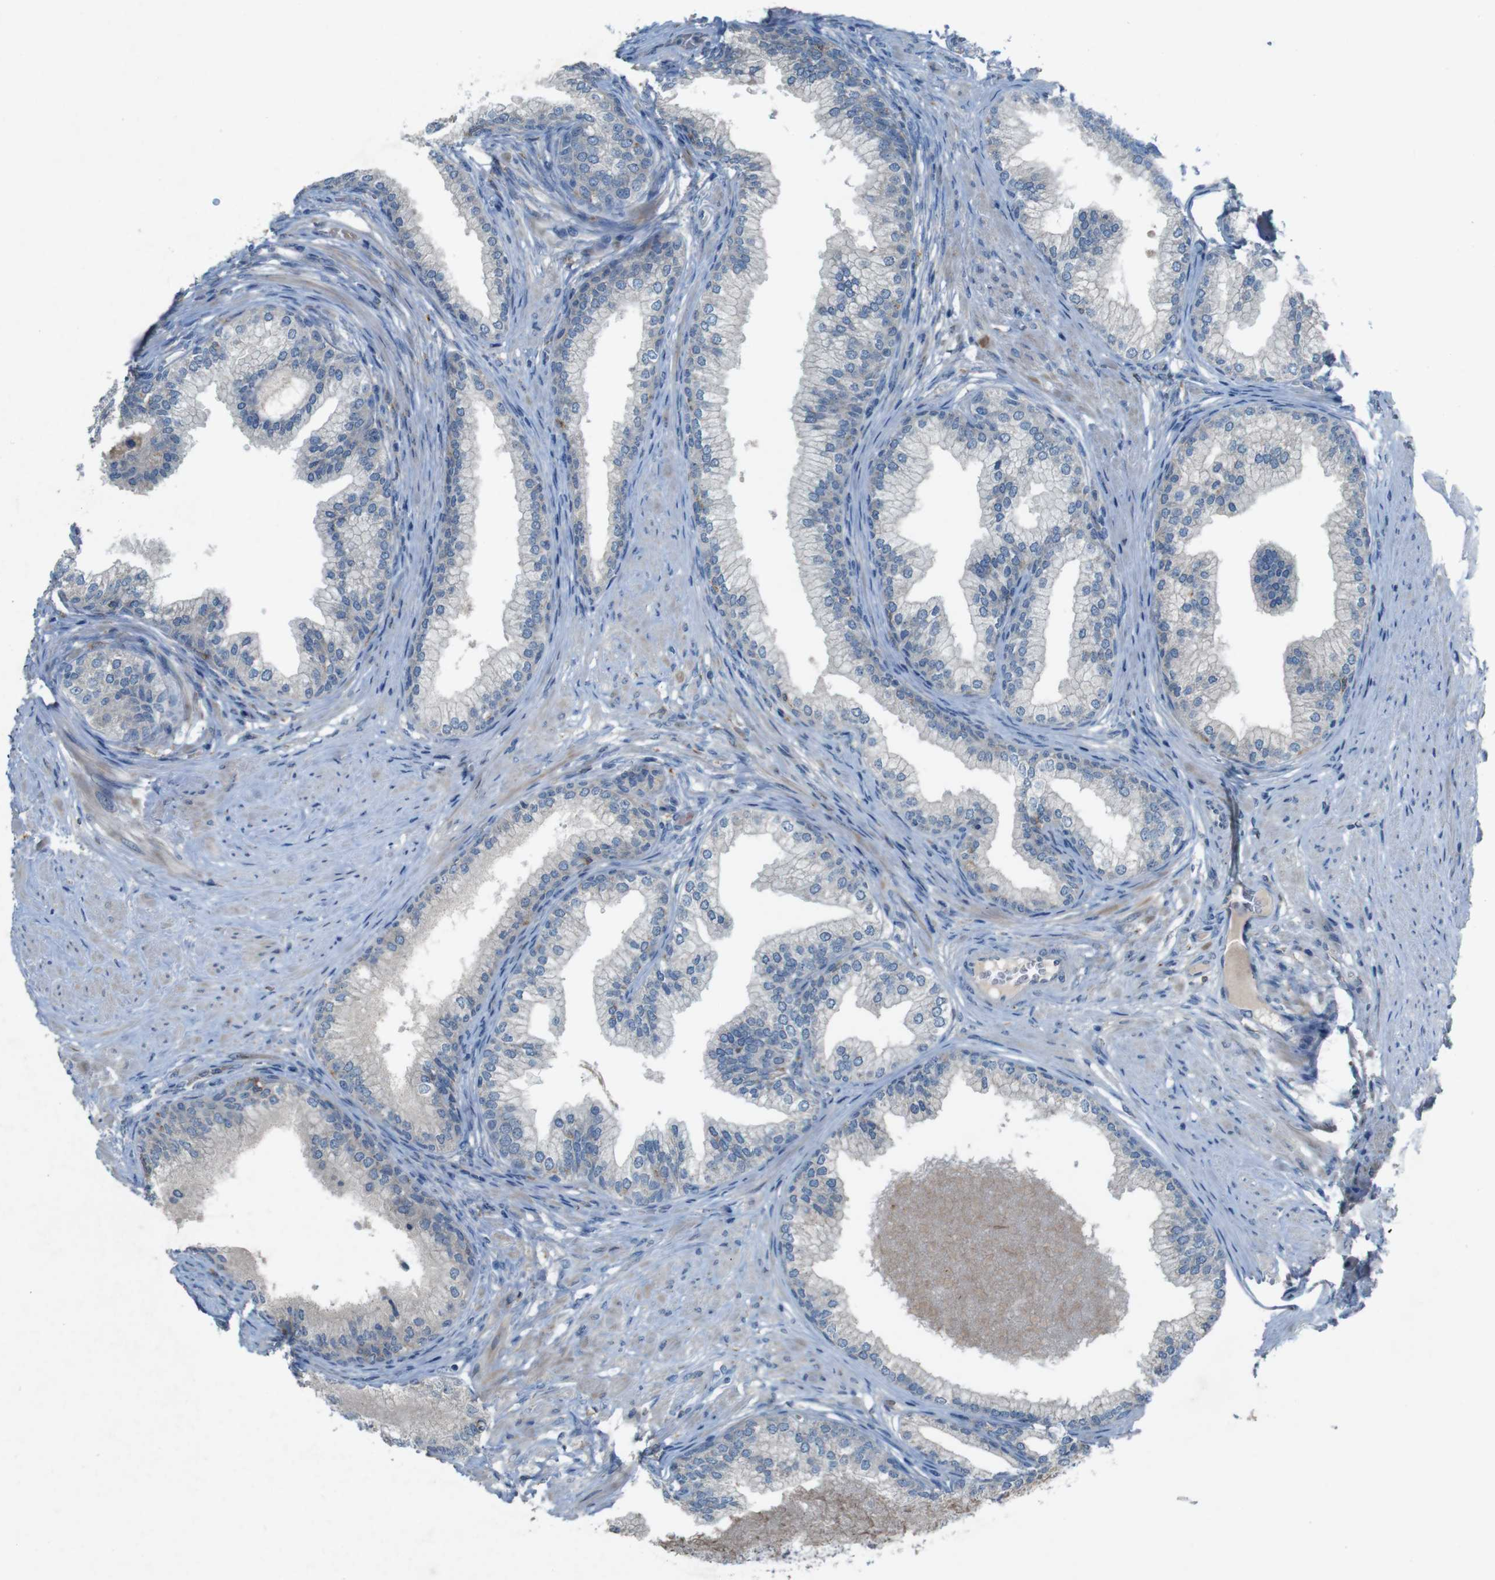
{"staining": {"intensity": "weak", "quantity": "<25%", "location": "cytoplasmic/membranous"}, "tissue": "prostate", "cell_type": "Glandular cells", "image_type": "normal", "snomed": [{"axis": "morphology", "description": "Normal tissue, NOS"}, {"axis": "morphology", "description": "Urothelial carcinoma, Low grade"}, {"axis": "topography", "description": "Urinary bladder"}, {"axis": "topography", "description": "Prostate"}], "caption": "High power microscopy photomicrograph of an immunohistochemistry (IHC) micrograph of normal prostate, revealing no significant staining in glandular cells. (Immunohistochemistry (ihc), brightfield microscopy, high magnification).", "gene": "MOGAT3", "patient": {"sex": "male", "age": 60}}